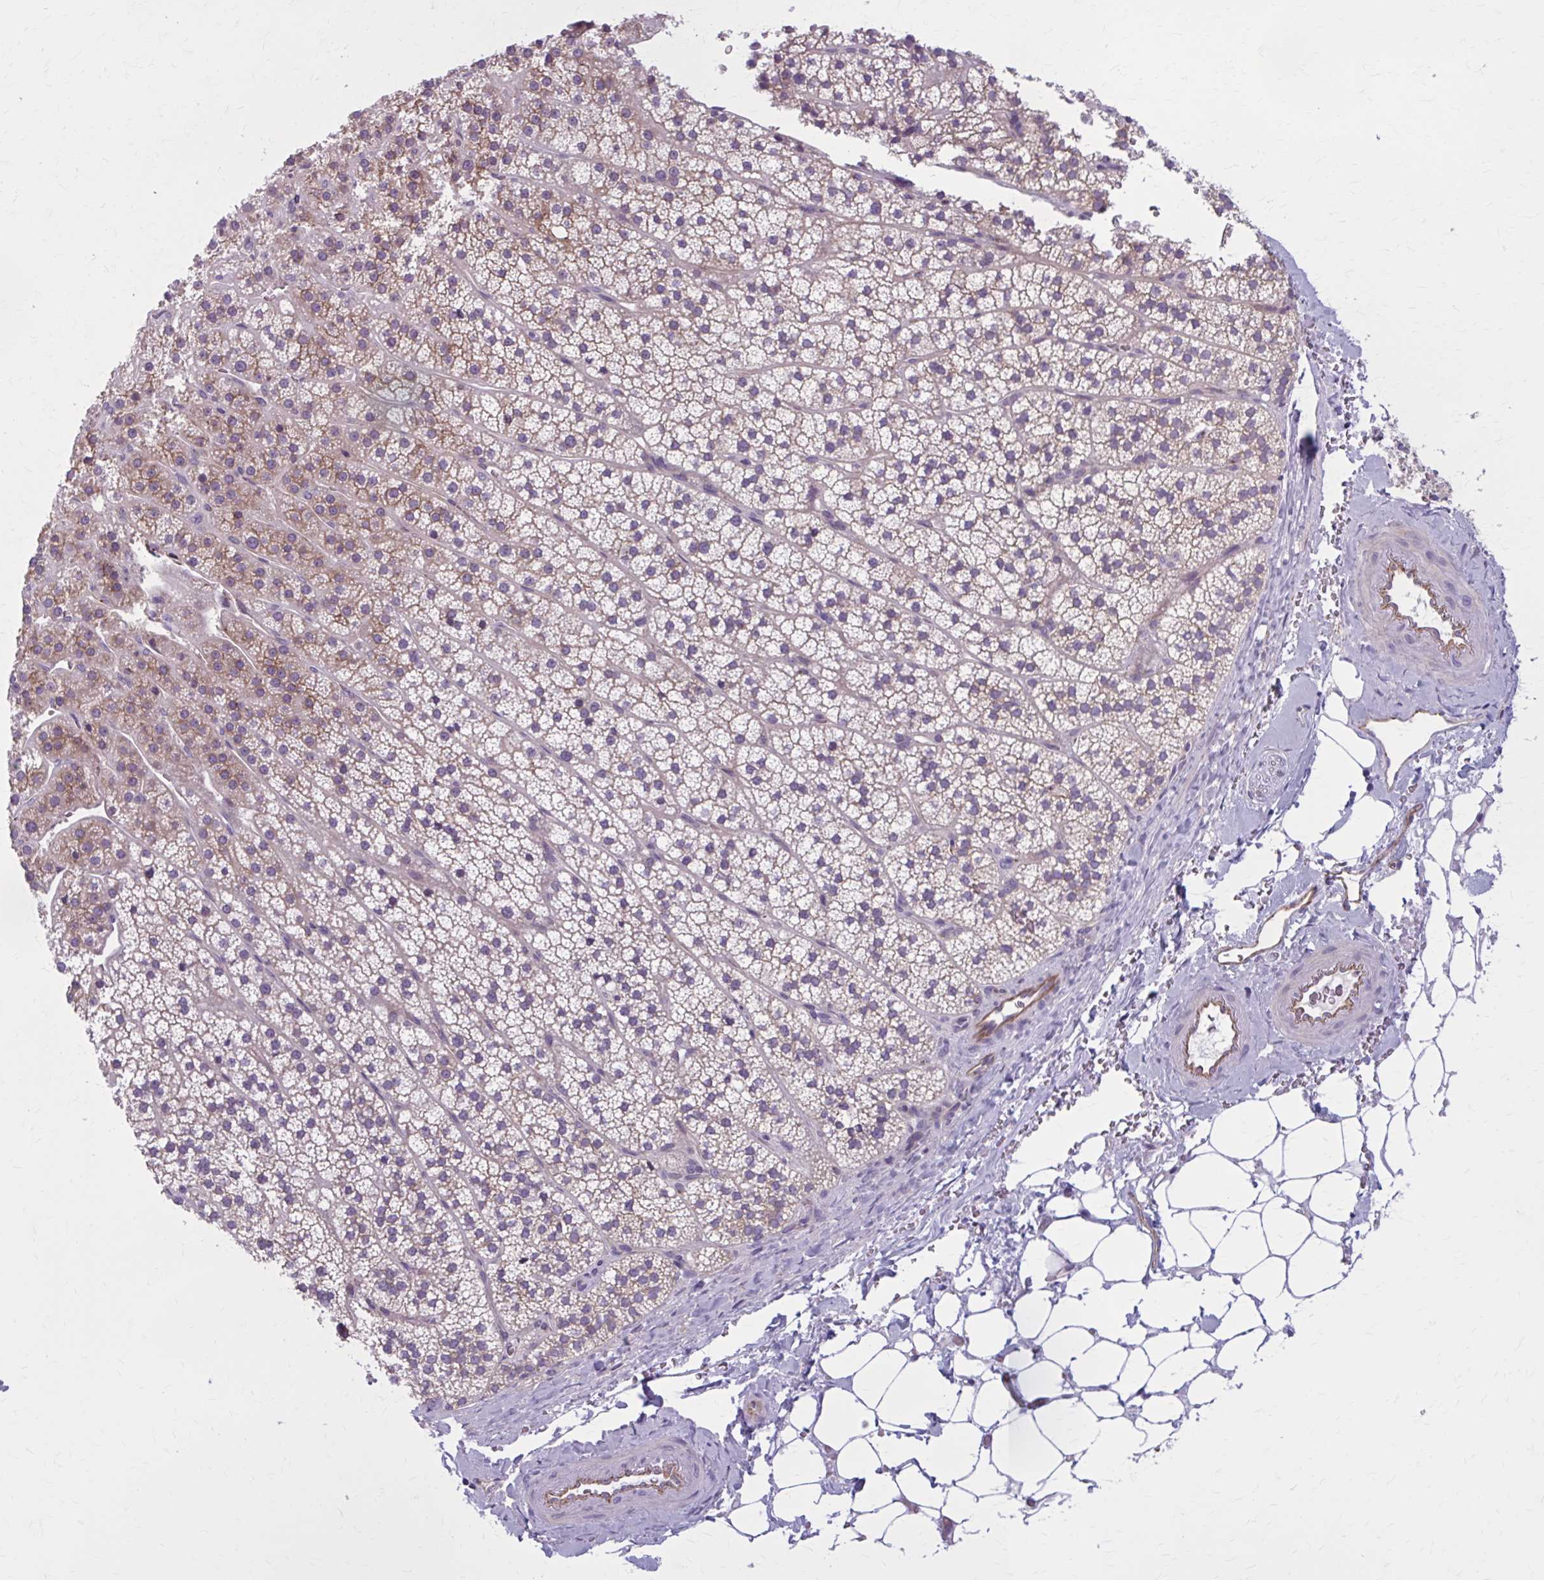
{"staining": {"intensity": "moderate", "quantity": "25%-75%", "location": "cytoplasmic/membranous"}, "tissue": "adrenal gland", "cell_type": "Glandular cells", "image_type": "normal", "snomed": [{"axis": "morphology", "description": "Normal tissue, NOS"}, {"axis": "topography", "description": "Adrenal gland"}], "caption": "Protein analysis of benign adrenal gland shows moderate cytoplasmic/membranous positivity in about 25%-75% of glandular cells. Using DAB (3,3'-diaminobenzidine) (brown) and hematoxylin (blue) stains, captured at high magnification using brightfield microscopy.", "gene": "ZDHHC7", "patient": {"sex": "male", "age": 53}}